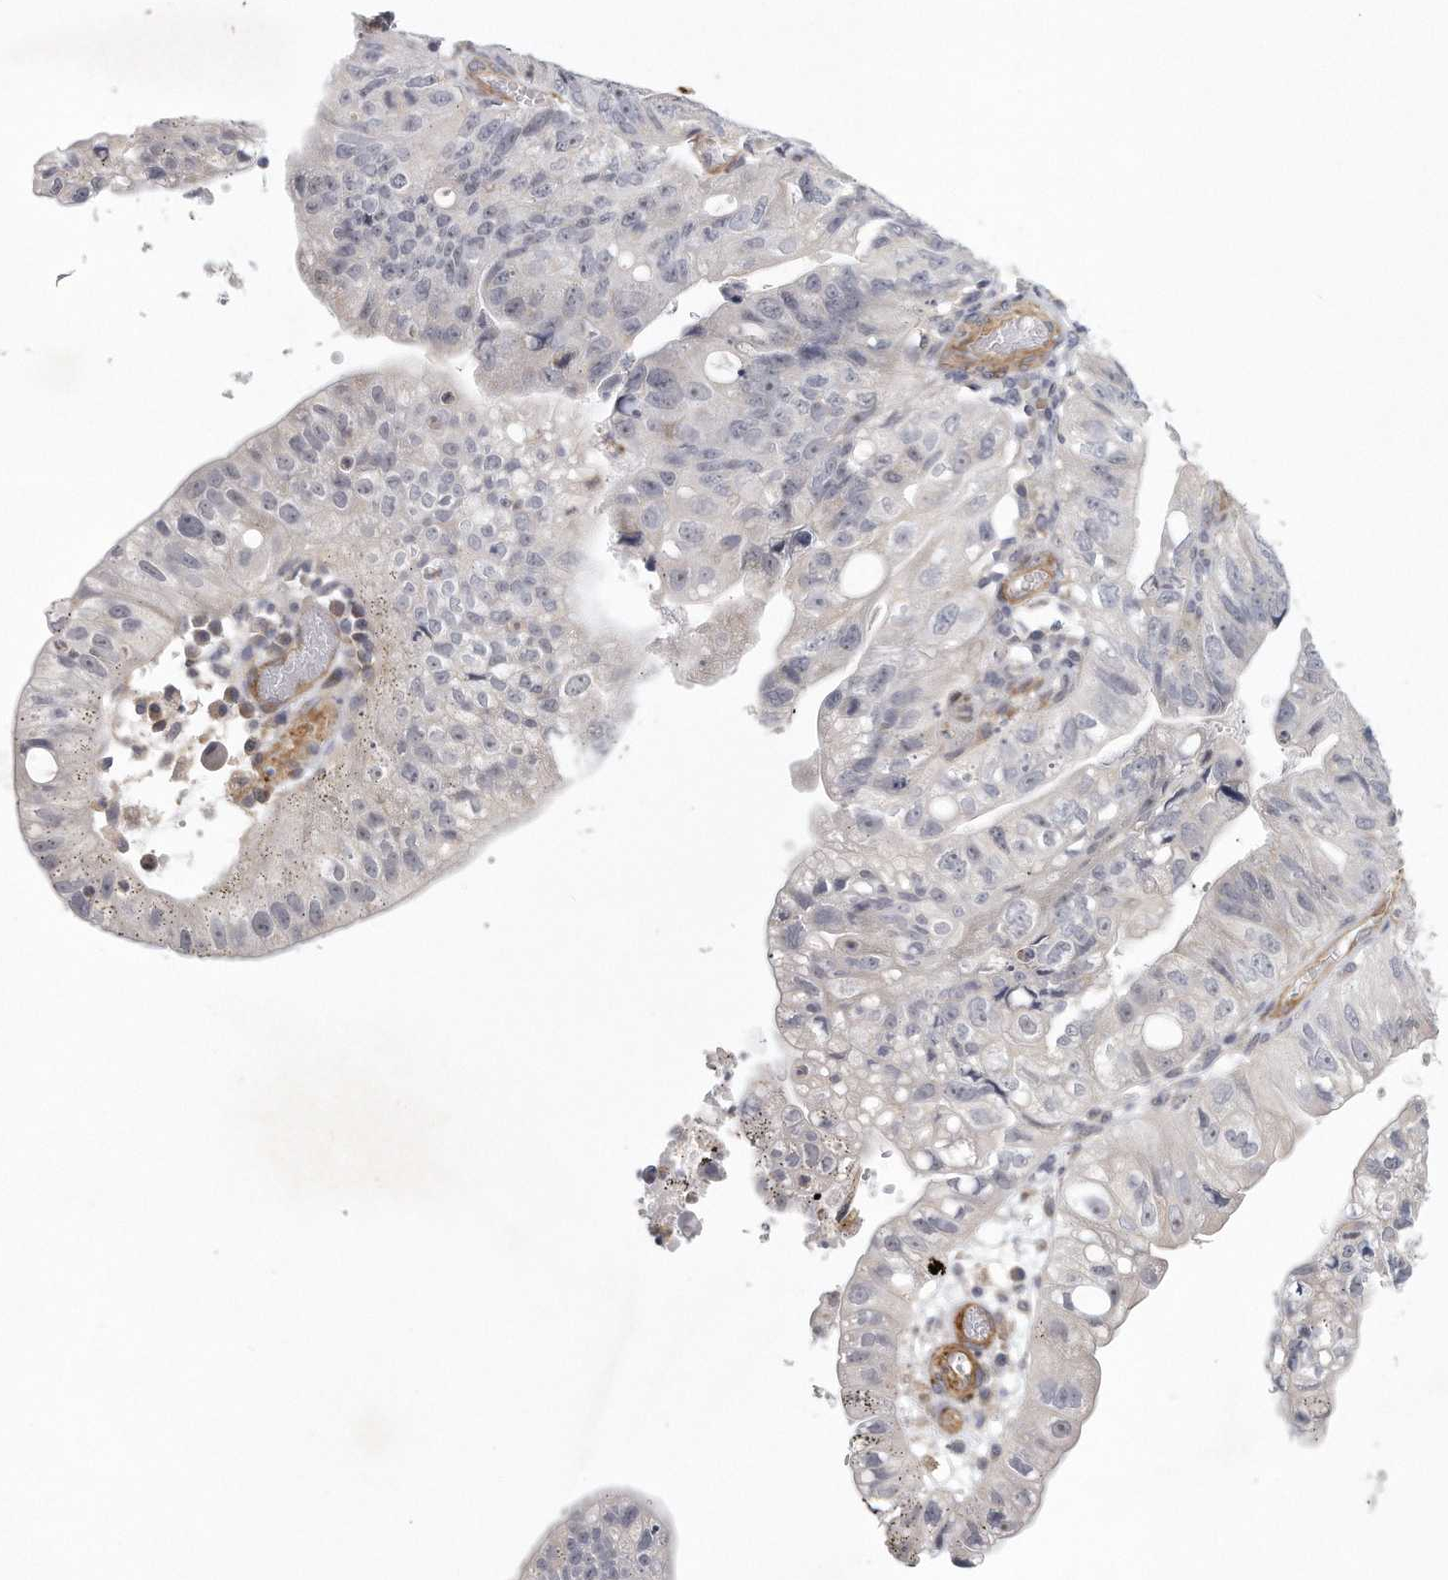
{"staining": {"intensity": "negative", "quantity": "none", "location": "none"}, "tissue": "stomach cancer", "cell_type": "Tumor cells", "image_type": "cancer", "snomed": [{"axis": "morphology", "description": "Adenocarcinoma, NOS"}, {"axis": "topography", "description": "Stomach"}], "caption": "Stomach cancer (adenocarcinoma) was stained to show a protein in brown. There is no significant expression in tumor cells.", "gene": "MTERF4", "patient": {"sex": "male", "age": 59}}